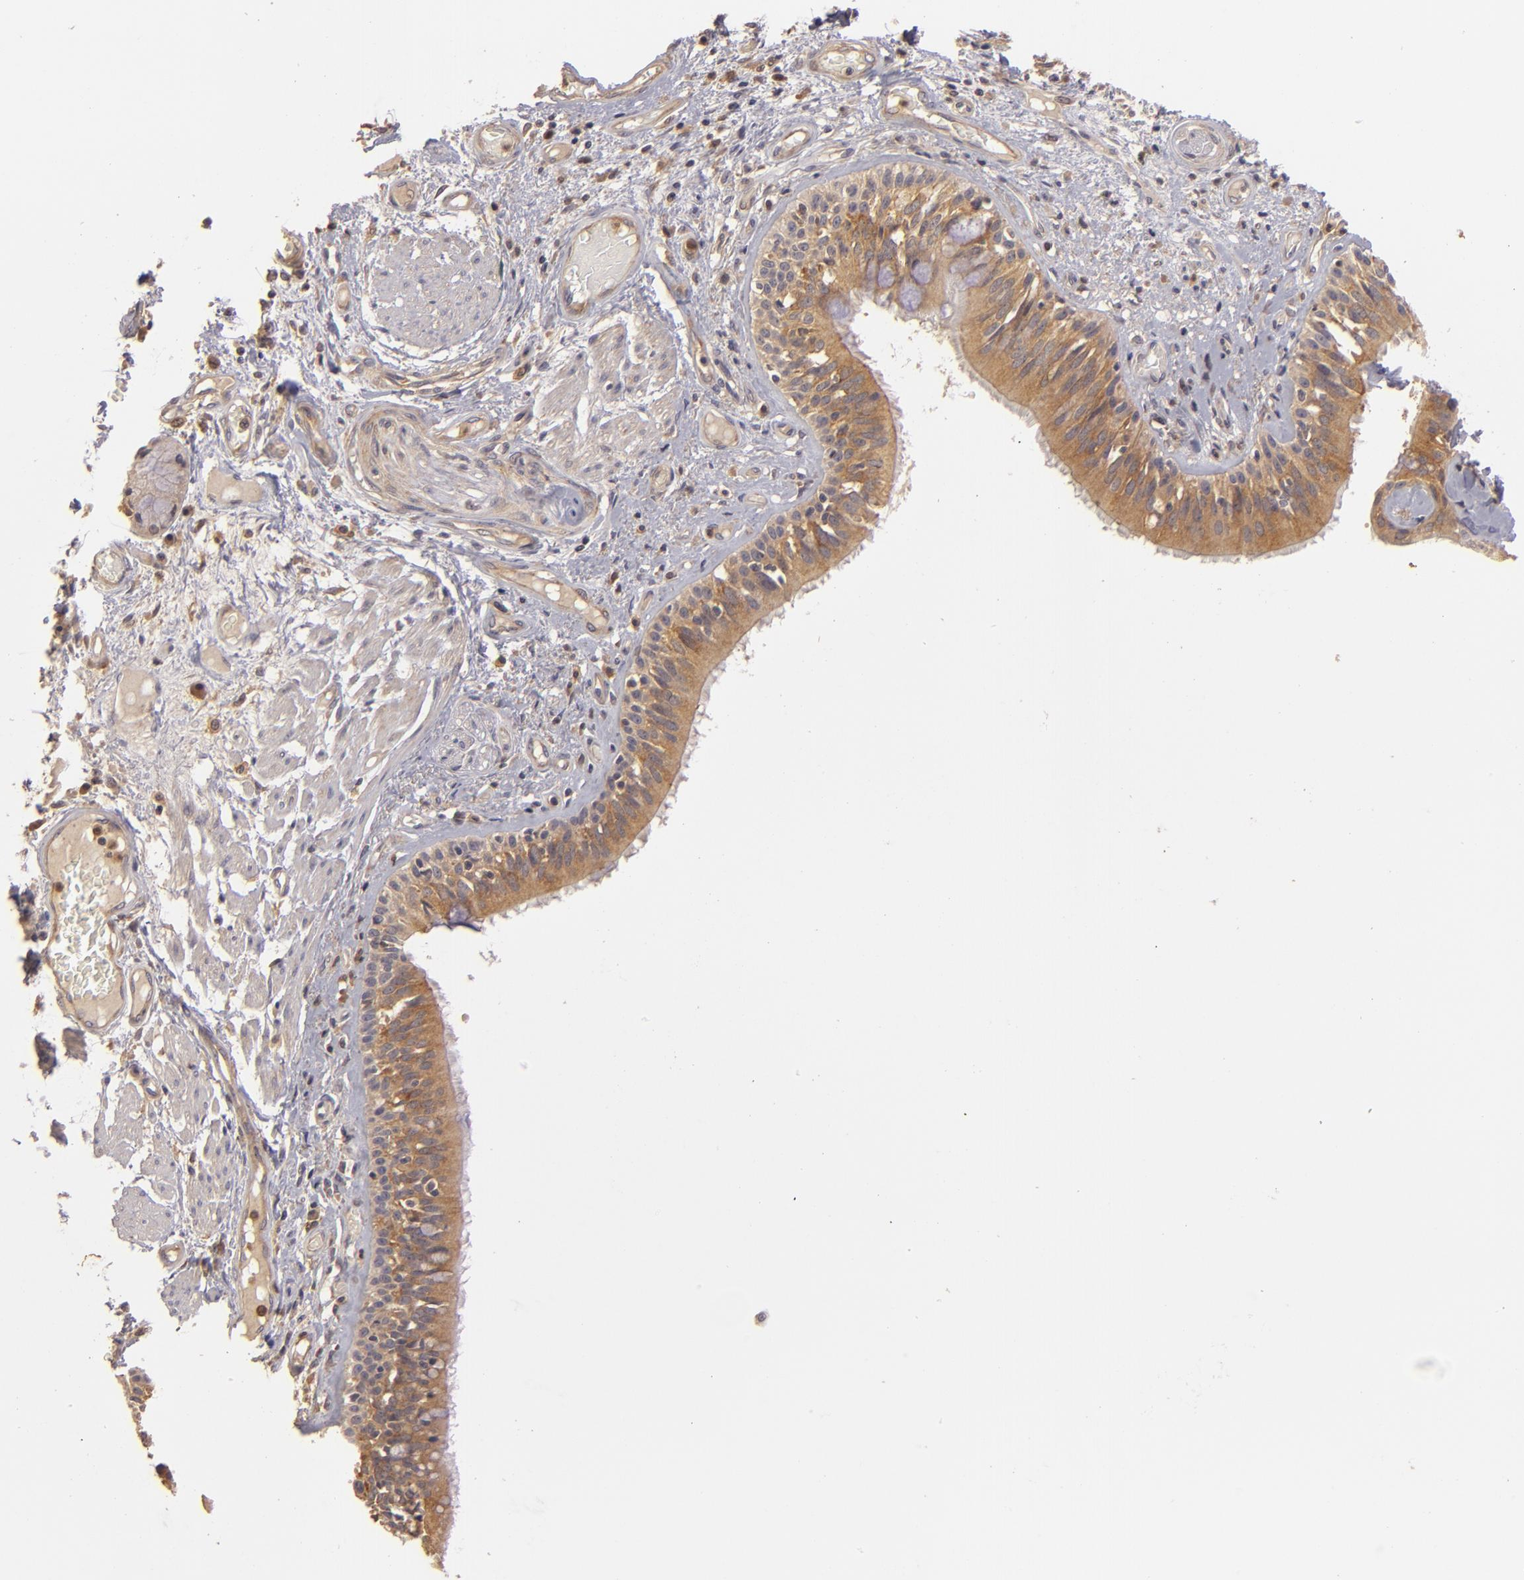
{"staining": {"intensity": "strong", "quantity": ">75%", "location": "cytoplasmic/membranous"}, "tissue": "bronchus", "cell_type": "Respiratory epithelial cells", "image_type": "normal", "snomed": [{"axis": "morphology", "description": "Normal tissue, NOS"}, {"axis": "morphology", "description": "Squamous cell carcinoma, NOS"}, {"axis": "topography", "description": "Bronchus"}, {"axis": "topography", "description": "Lung"}], "caption": "Protein positivity by immunohistochemistry exhibits strong cytoplasmic/membranous positivity in approximately >75% of respiratory epithelial cells in unremarkable bronchus.", "gene": "PRKCD", "patient": {"sex": "female", "age": 47}}